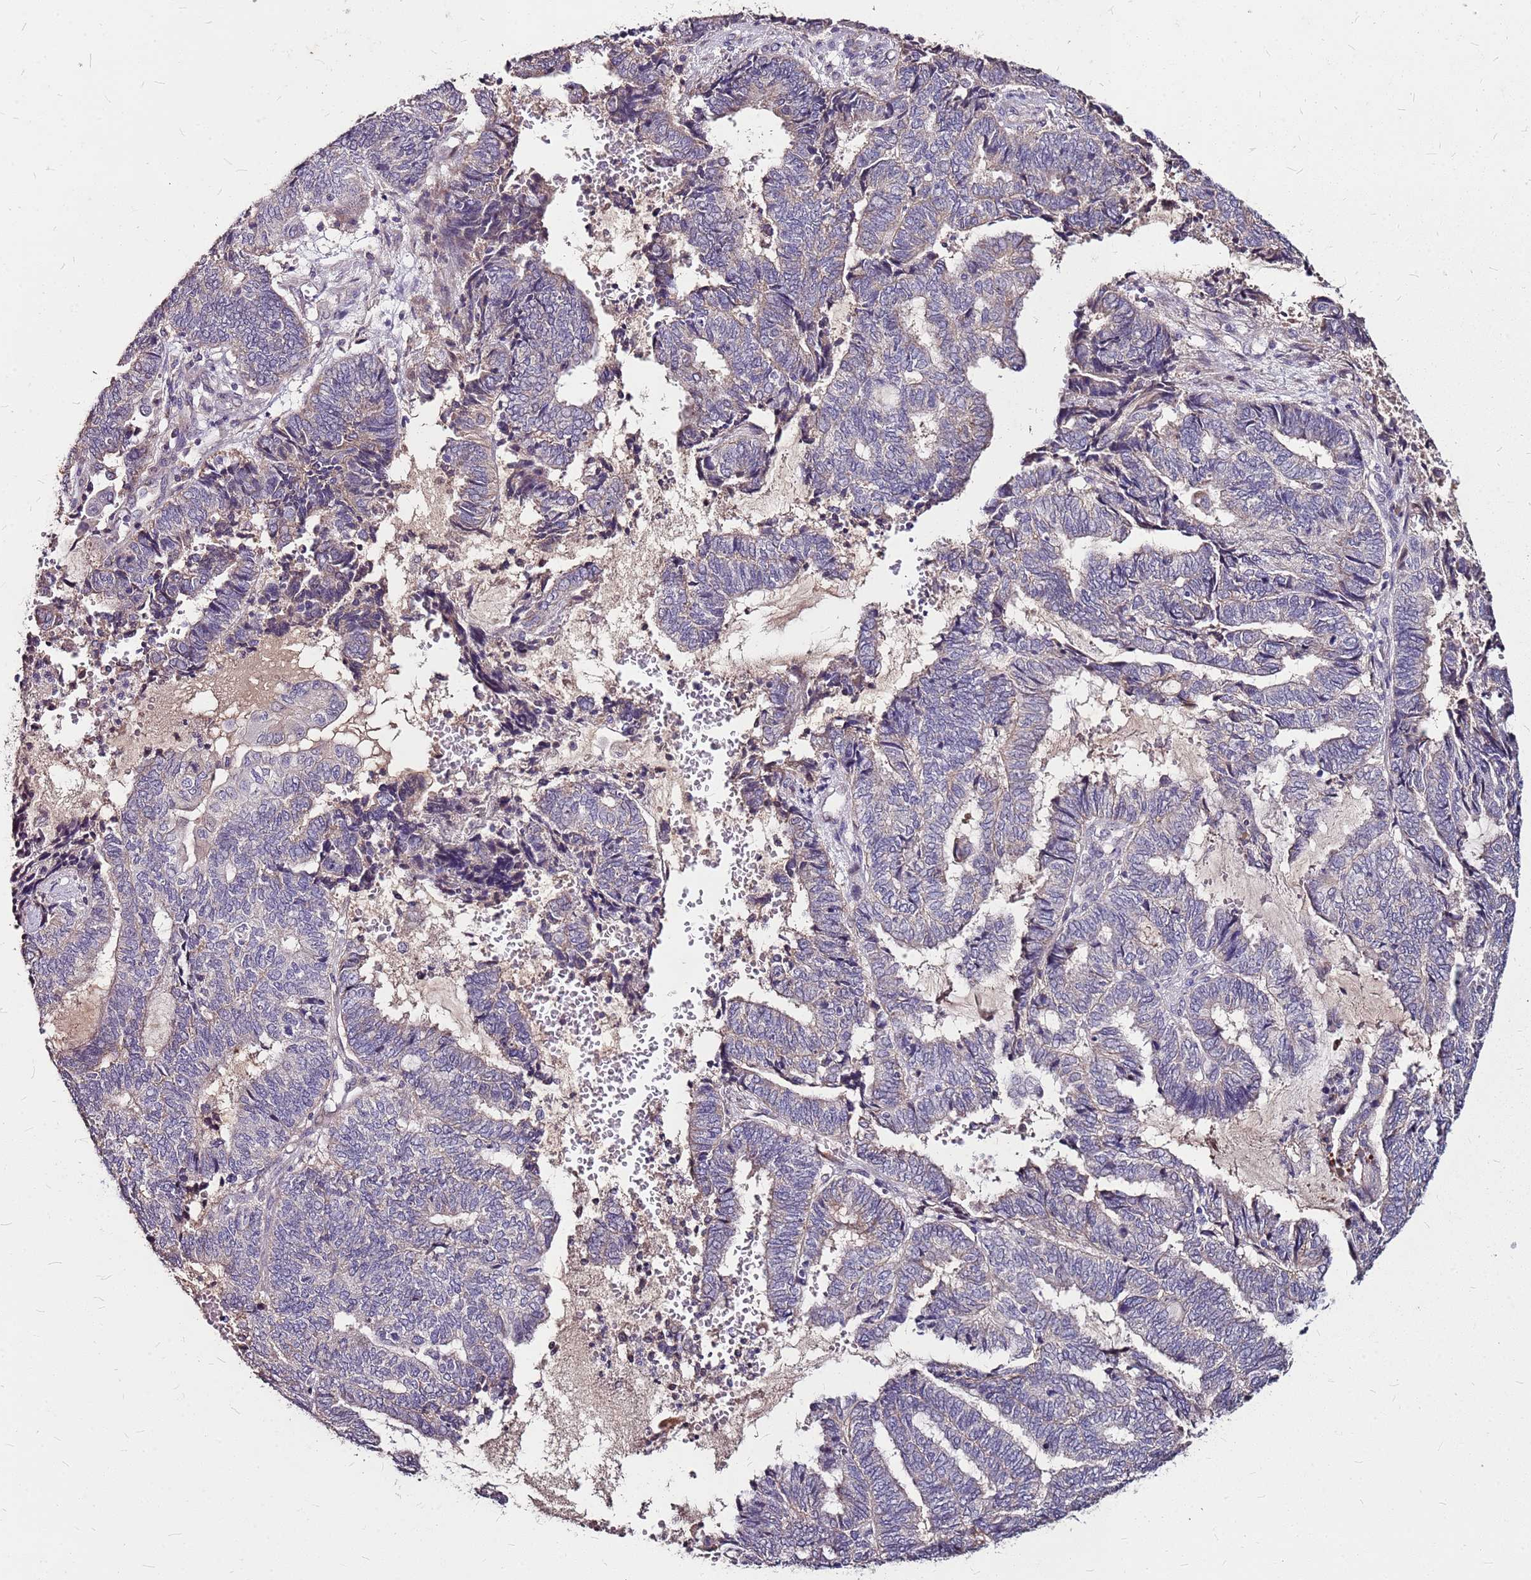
{"staining": {"intensity": "negative", "quantity": "none", "location": "none"}, "tissue": "endometrial cancer", "cell_type": "Tumor cells", "image_type": "cancer", "snomed": [{"axis": "morphology", "description": "Adenocarcinoma, NOS"}, {"axis": "topography", "description": "Uterus"}, {"axis": "topography", "description": "Endometrium"}], "caption": "Histopathology image shows no significant protein staining in tumor cells of adenocarcinoma (endometrial).", "gene": "DCDC2C", "patient": {"sex": "female", "age": 70}}